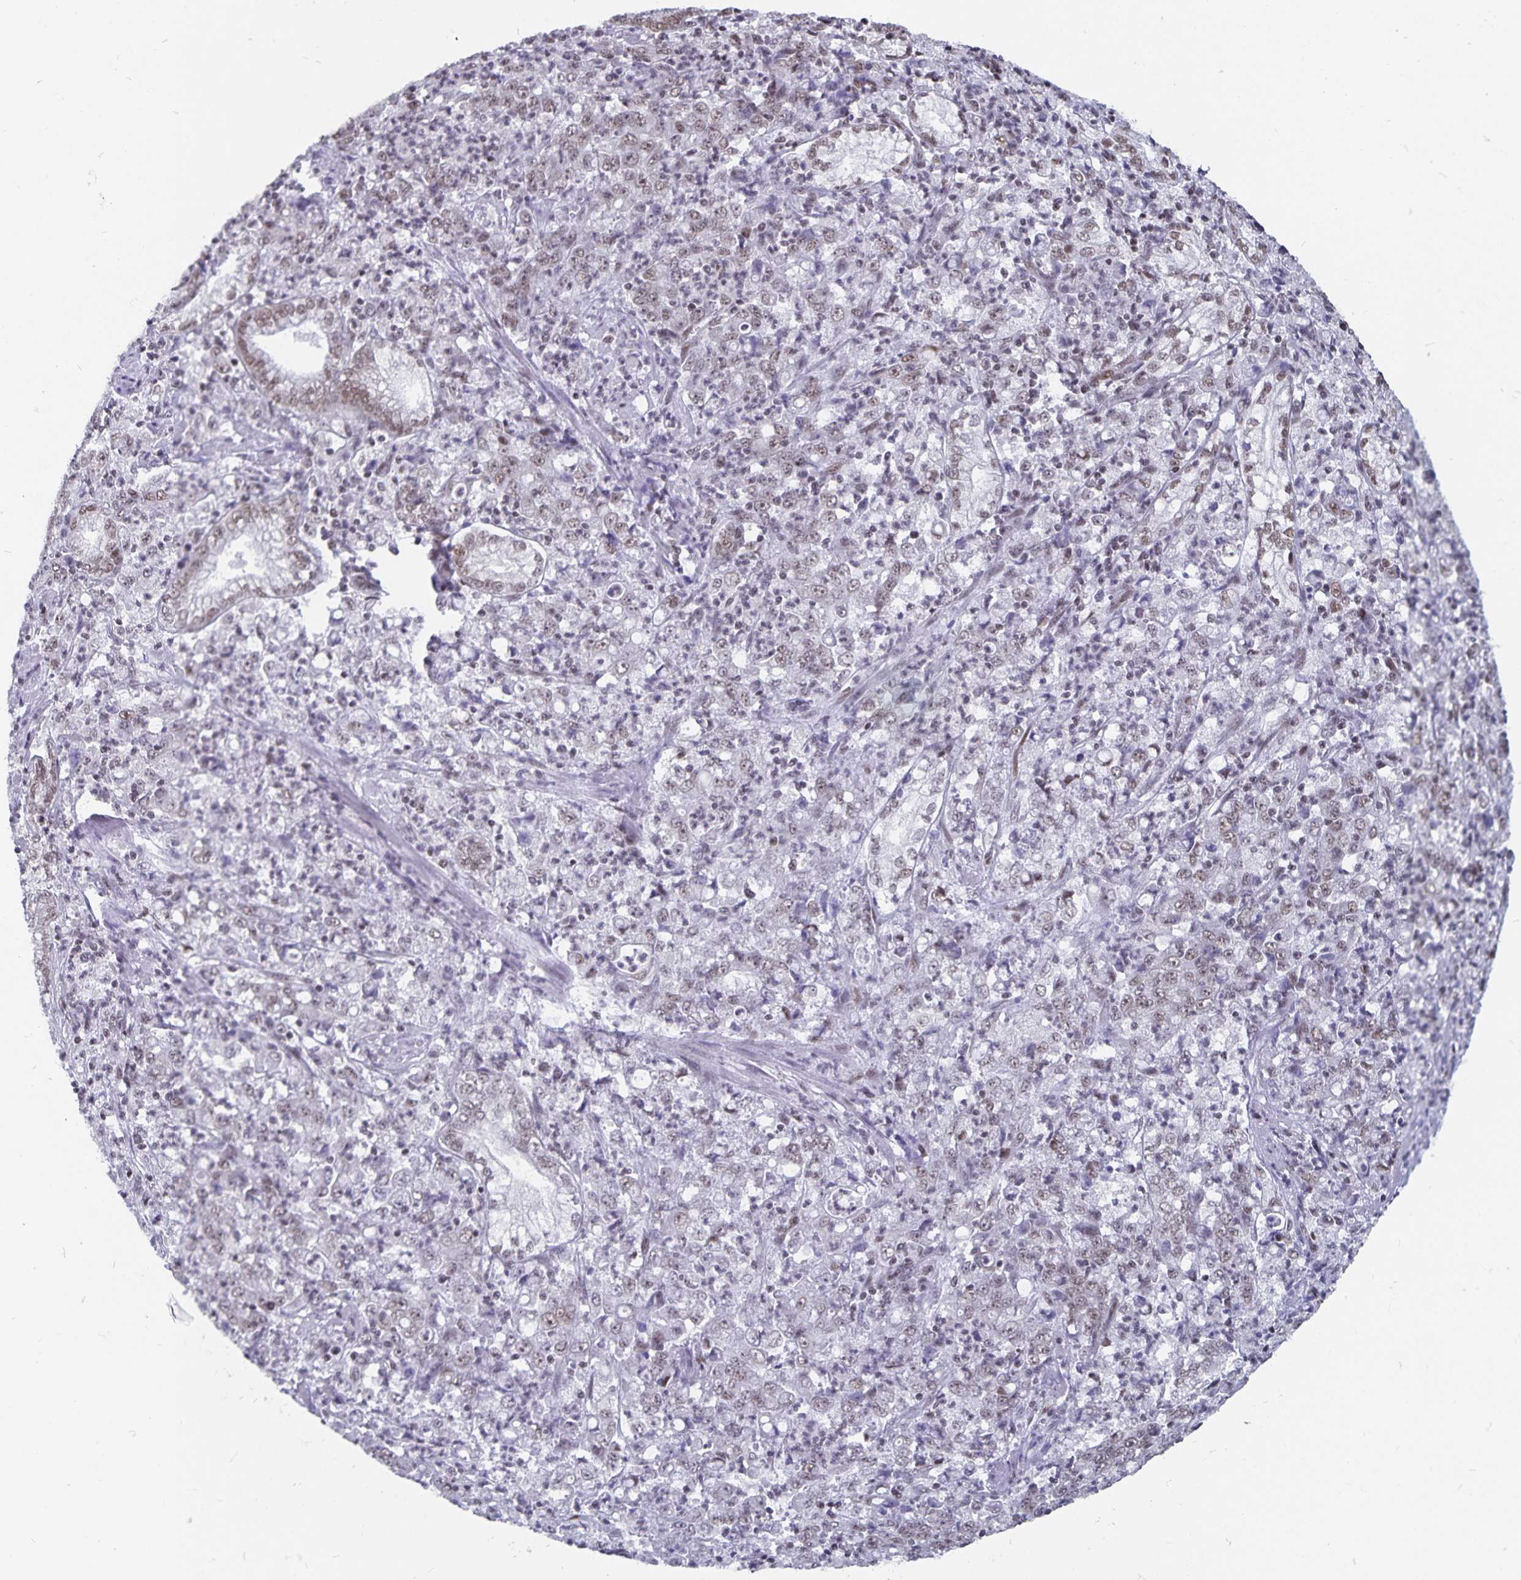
{"staining": {"intensity": "weak", "quantity": ">75%", "location": "nuclear"}, "tissue": "stomach cancer", "cell_type": "Tumor cells", "image_type": "cancer", "snomed": [{"axis": "morphology", "description": "Adenocarcinoma, NOS"}, {"axis": "topography", "description": "Stomach, lower"}], "caption": "Adenocarcinoma (stomach) stained with a brown dye exhibits weak nuclear positive staining in about >75% of tumor cells.", "gene": "PBX2", "patient": {"sex": "female", "age": 71}}